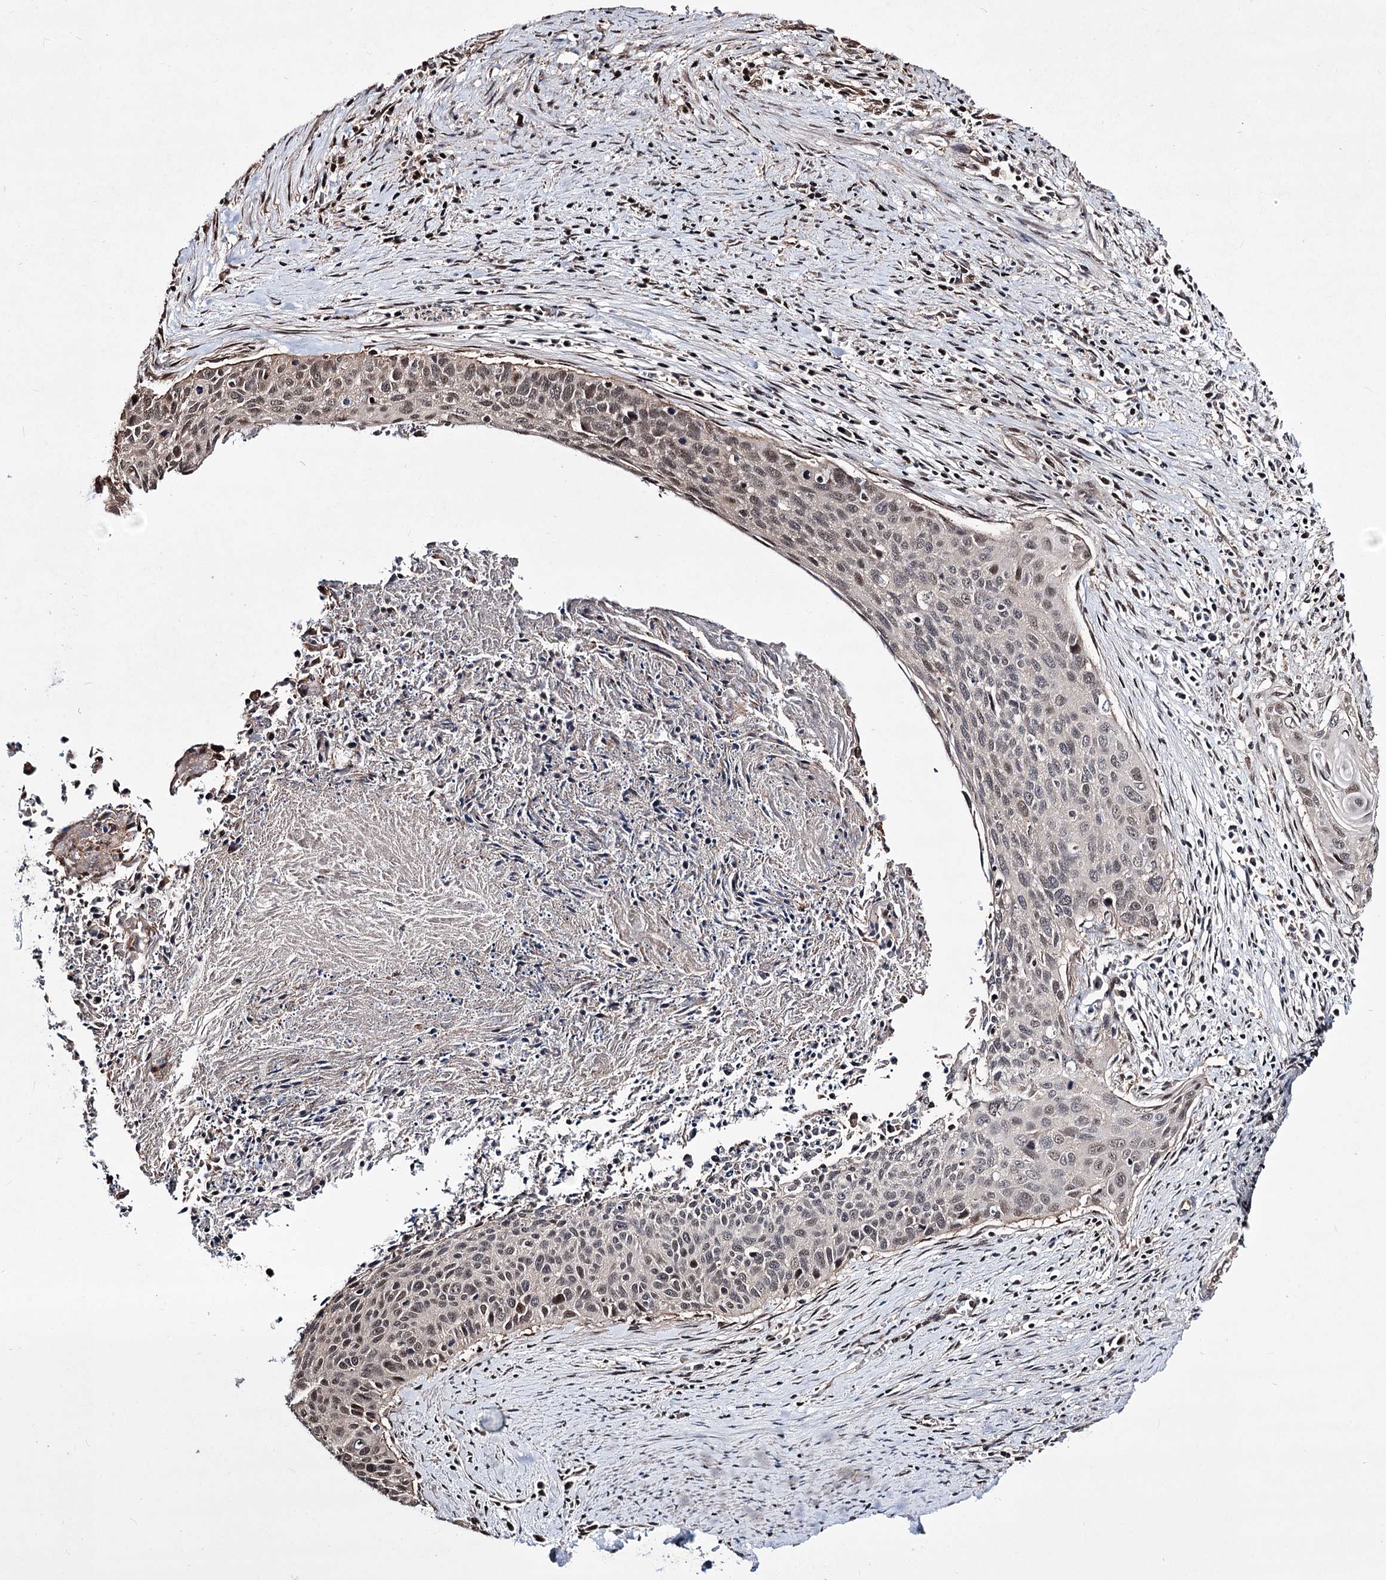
{"staining": {"intensity": "moderate", "quantity": "<25%", "location": "nuclear"}, "tissue": "cervical cancer", "cell_type": "Tumor cells", "image_type": "cancer", "snomed": [{"axis": "morphology", "description": "Squamous cell carcinoma, NOS"}, {"axis": "topography", "description": "Cervix"}], "caption": "DAB (3,3'-diaminobenzidine) immunohistochemical staining of human cervical cancer exhibits moderate nuclear protein positivity in approximately <25% of tumor cells.", "gene": "CHMP7", "patient": {"sex": "female", "age": 55}}